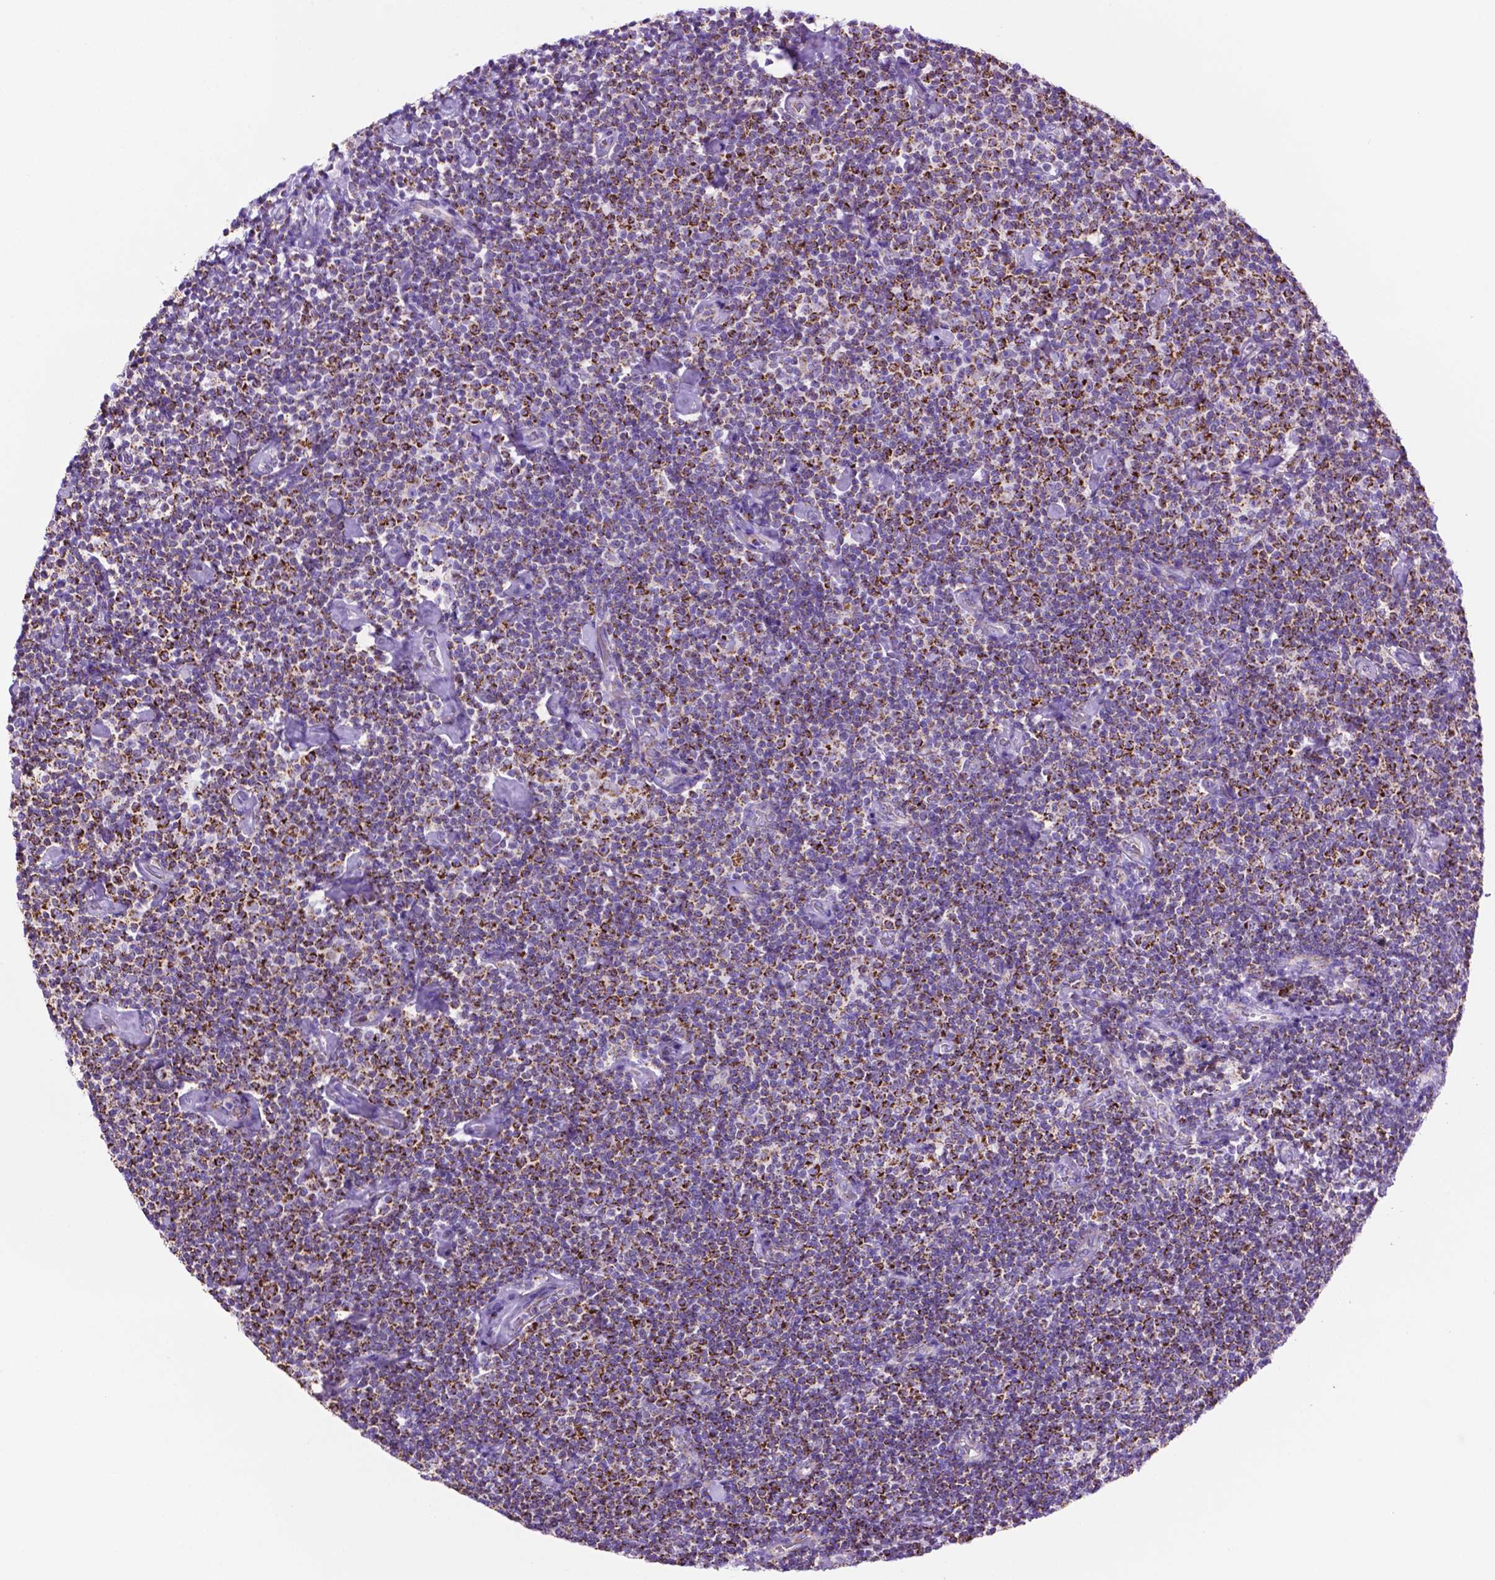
{"staining": {"intensity": "strong", "quantity": ">75%", "location": "cytoplasmic/membranous"}, "tissue": "lymphoma", "cell_type": "Tumor cells", "image_type": "cancer", "snomed": [{"axis": "morphology", "description": "Malignant lymphoma, non-Hodgkin's type, Low grade"}, {"axis": "topography", "description": "Lymph node"}], "caption": "Immunohistochemistry (DAB (3,3'-diaminobenzidine)) staining of low-grade malignant lymphoma, non-Hodgkin's type demonstrates strong cytoplasmic/membranous protein staining in approximately >75% of tumor cells. The staining is performed using DAB brown chromogen to label protein expression. The nuclei are counter-stained blue using hematoxylin.", "gene": "GDPD5", "patient": {"sex": "male", "age": 81}}